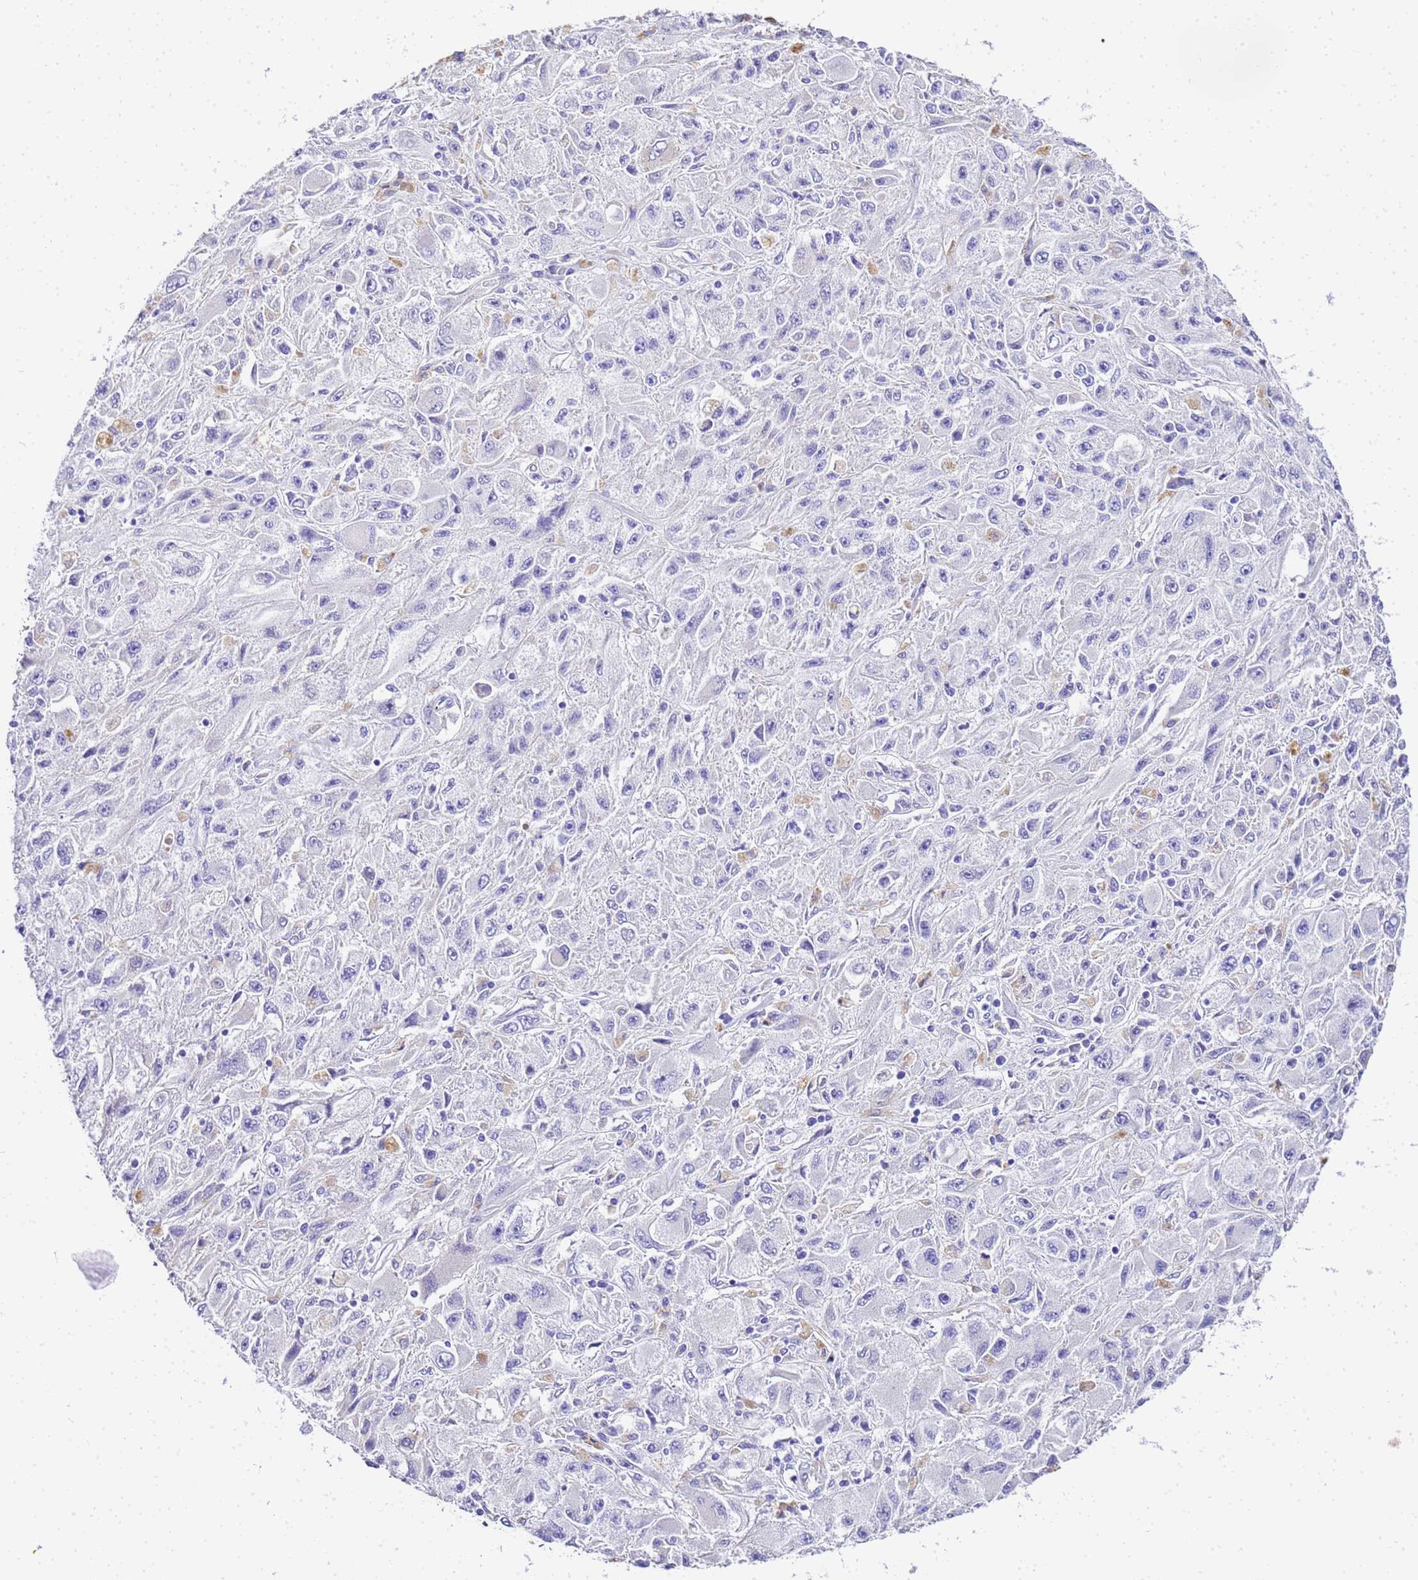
{"staining": {"intensity": "negative", "quantity": "none", "location": "none"}, "tissue": "melanoma", "cell_type": "Tumor cells", "image_type": "cancer", "snomed": [{"axis": "morphology", "description": "Malignant melanoma, Metastatic site"}, {"axis": "topography", "description": "Skin"}], "caption": "An immunohistochemistry (IHC) photomicrograph of malignant melanoma (metastatic site) is shown. There is no staining in tumor cells of malignant melanoma (metastatic site).", "gene": "HSPB6", "patient": {"sex": "male", "age": 53}}